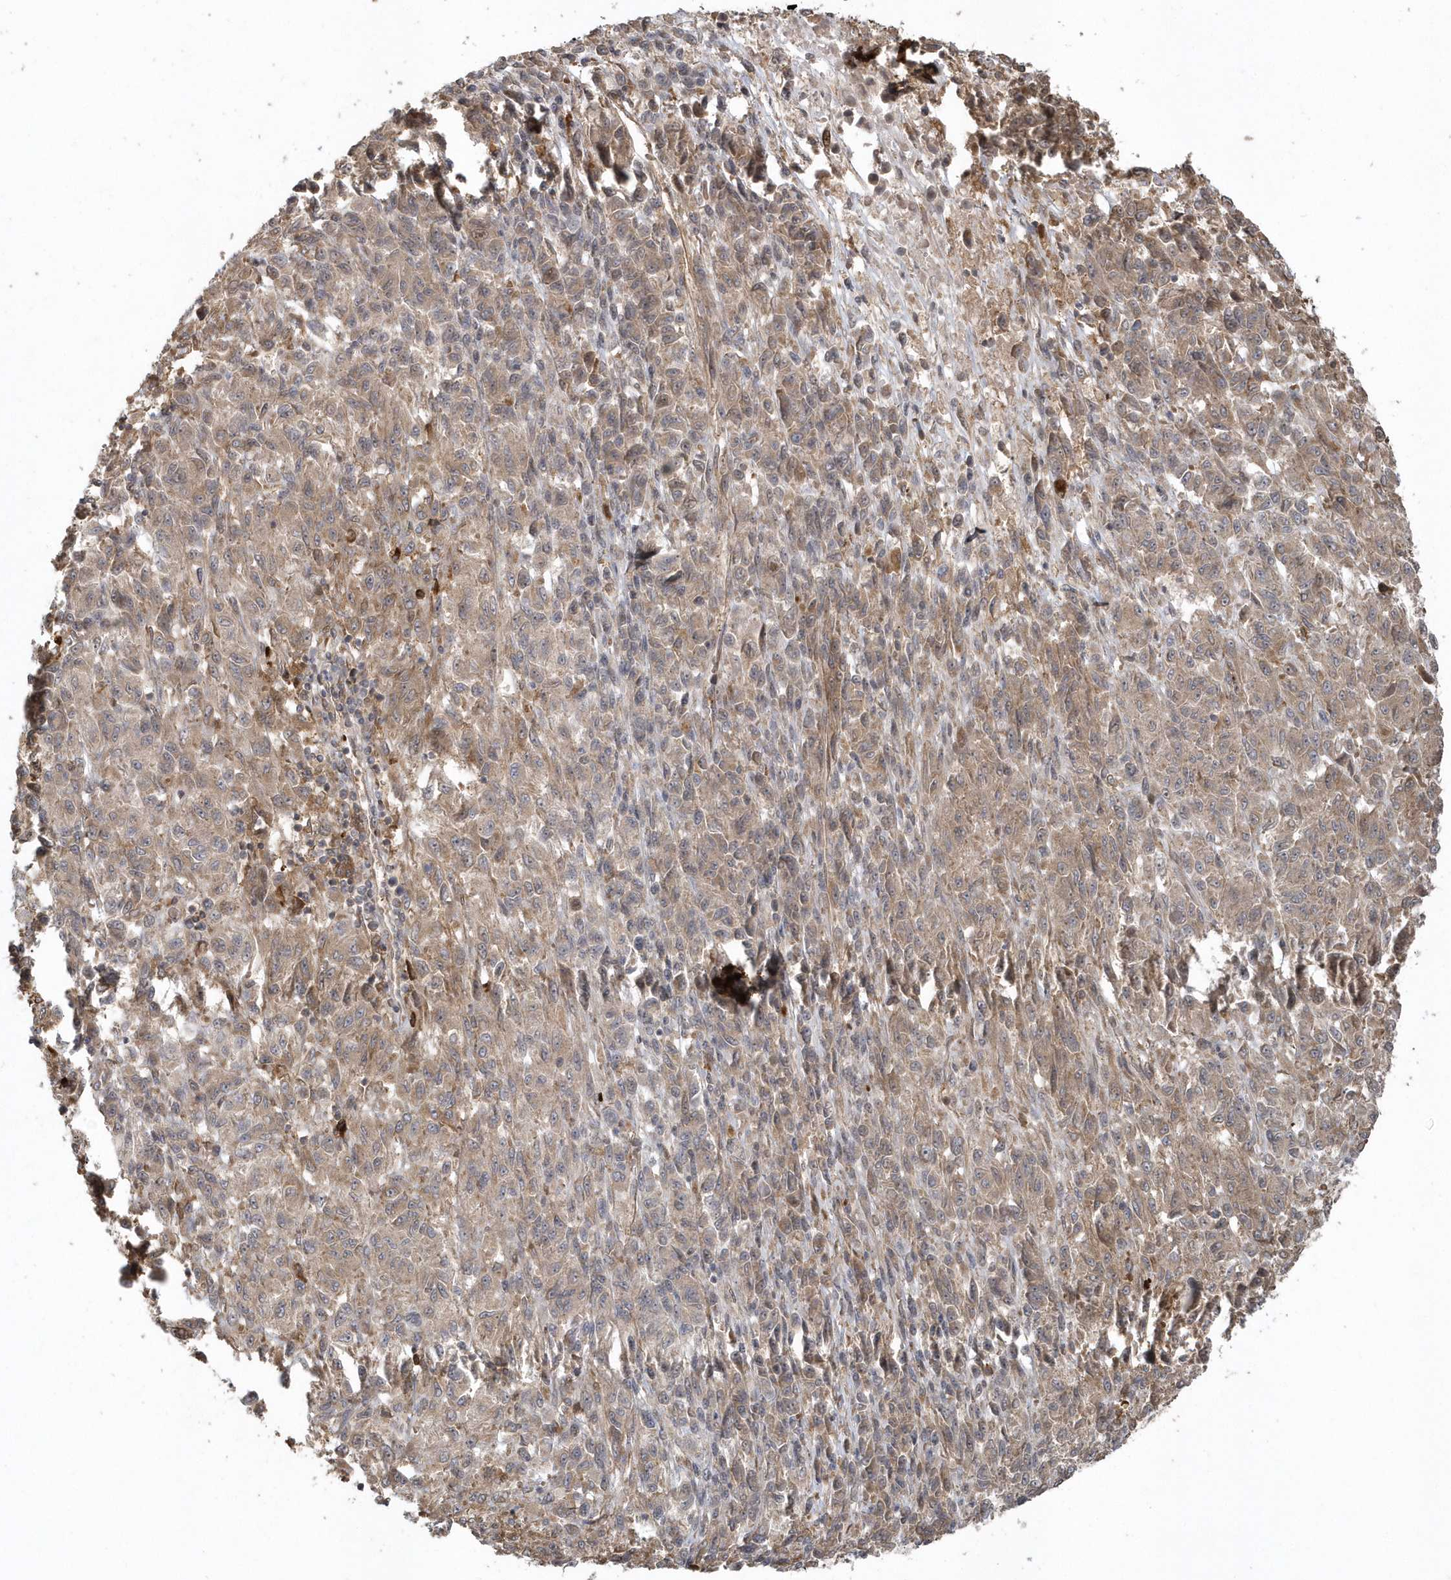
{"staining": {"intensity": "weak", "quantity": "25%-75%", "location": "cytoplasmic/membranous"}, "tissue": "melanoma", "cell_type": "Tumor cells", "image_type": "cancer", "snomed": [{"axis": "morphology", "description": "Malignant melanoma, Metastatic site"}, {"axis": "topography", "description": "Lung"}], "caption": "Immunohistochemical staining of melanoma displays weak cytoplasmic/membranous protein staining in about 25%-75% of tumor cells.", "gene": "HERPUD1", "patient": {"sex": "male", "age": 64}}